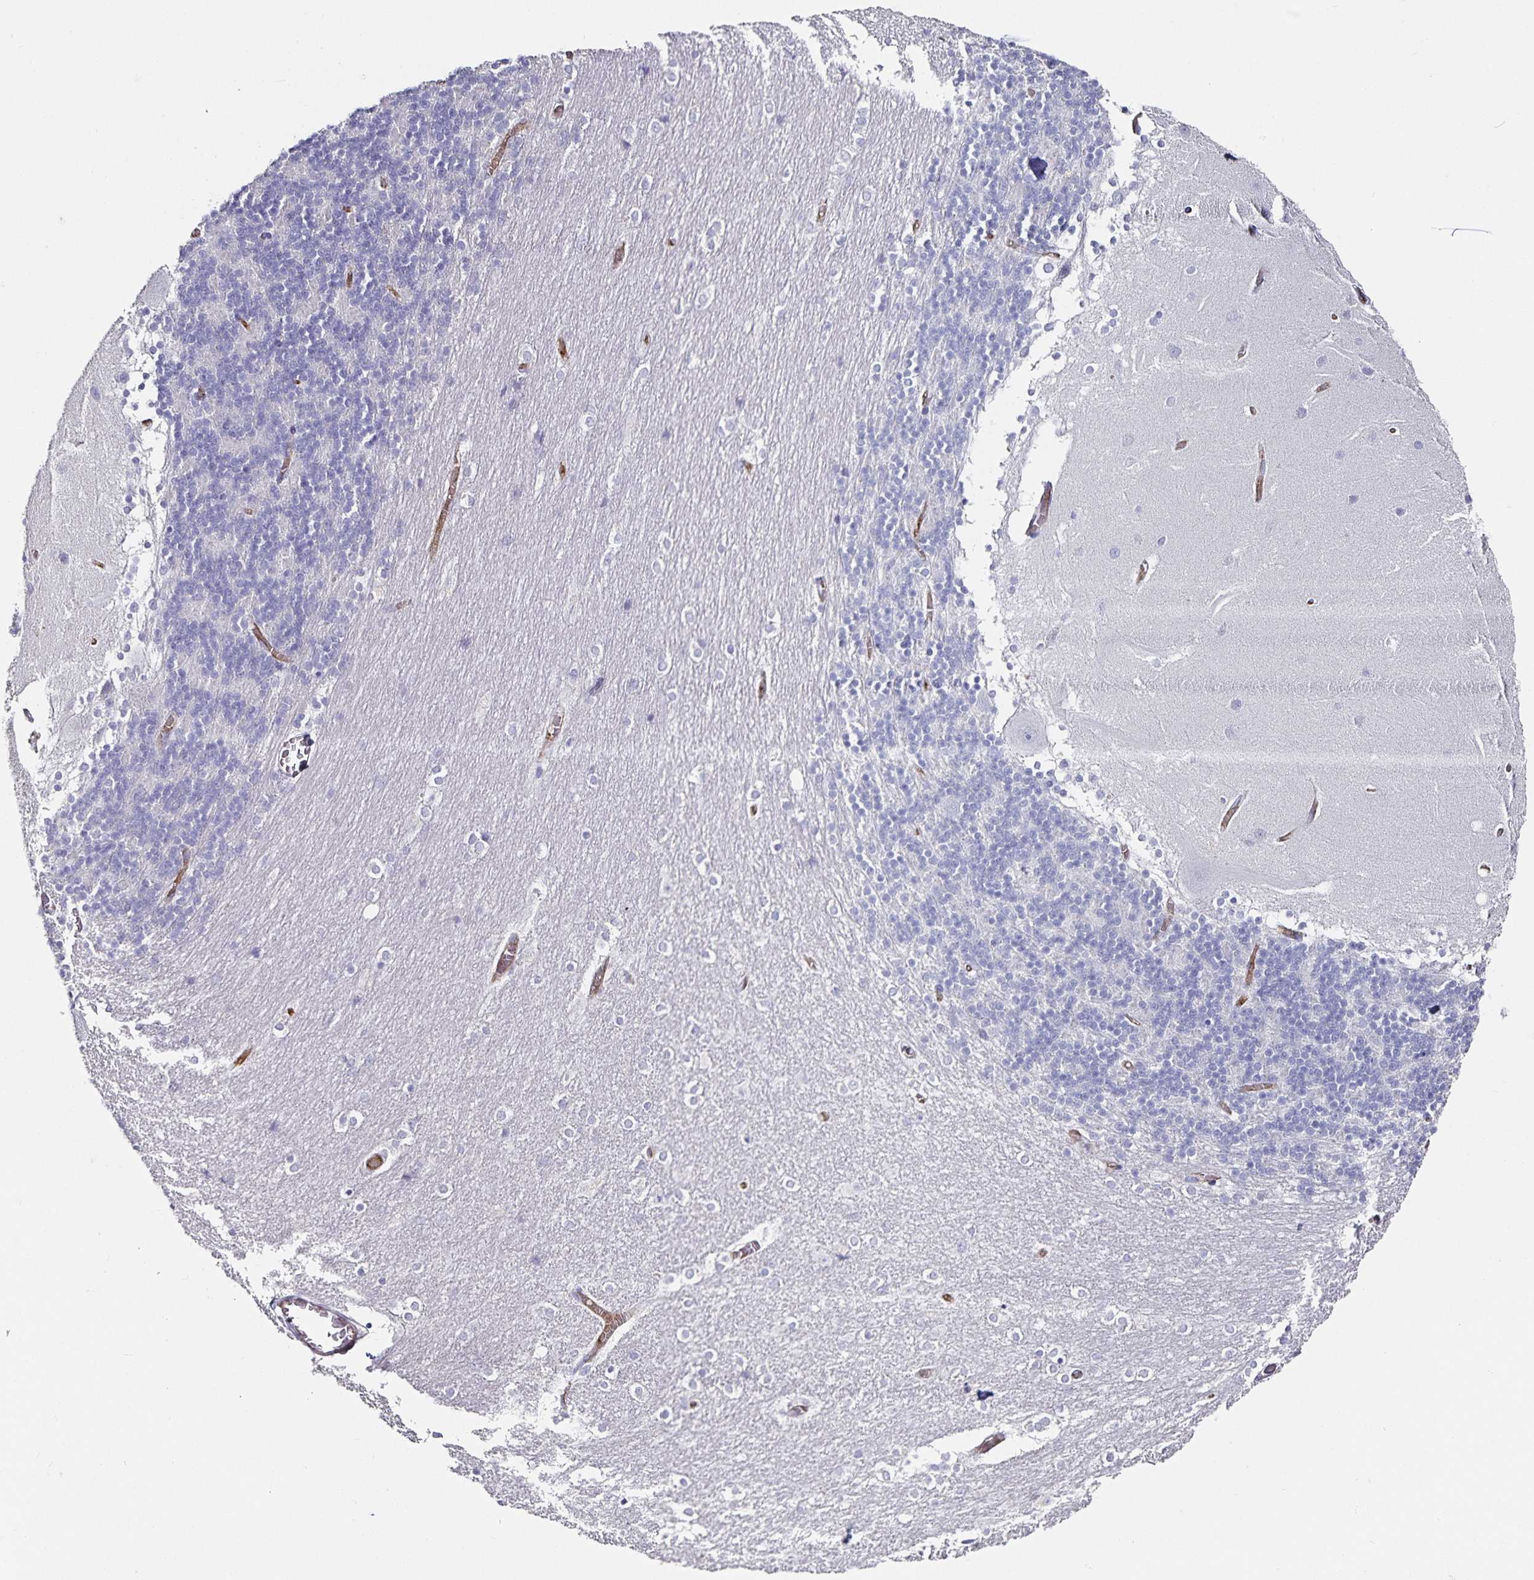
{"staining": {"intensity": "negative", "quantity": "none", "location": "none"}, "tissue": "cerebellum", "cell_type": "Cells in granular layer", "image_type": "normal", "snomed": [{"axis": "morphology", "description": "Normal tissue, NOS"}, {"axis": "topography", "description": "Cerebellum"}], "caption": "This is a photomicrograph of immunohistochemistry staining of unremarkable cerebellum, which shows no positivity in cells in granular layer. (Brightfield microscopy of DAB (3,3'-diaminobenzidine) immunohistochemistry at high magnification).", "gene": "PODXL", "patient": {"sex": "female", "age": 54}}